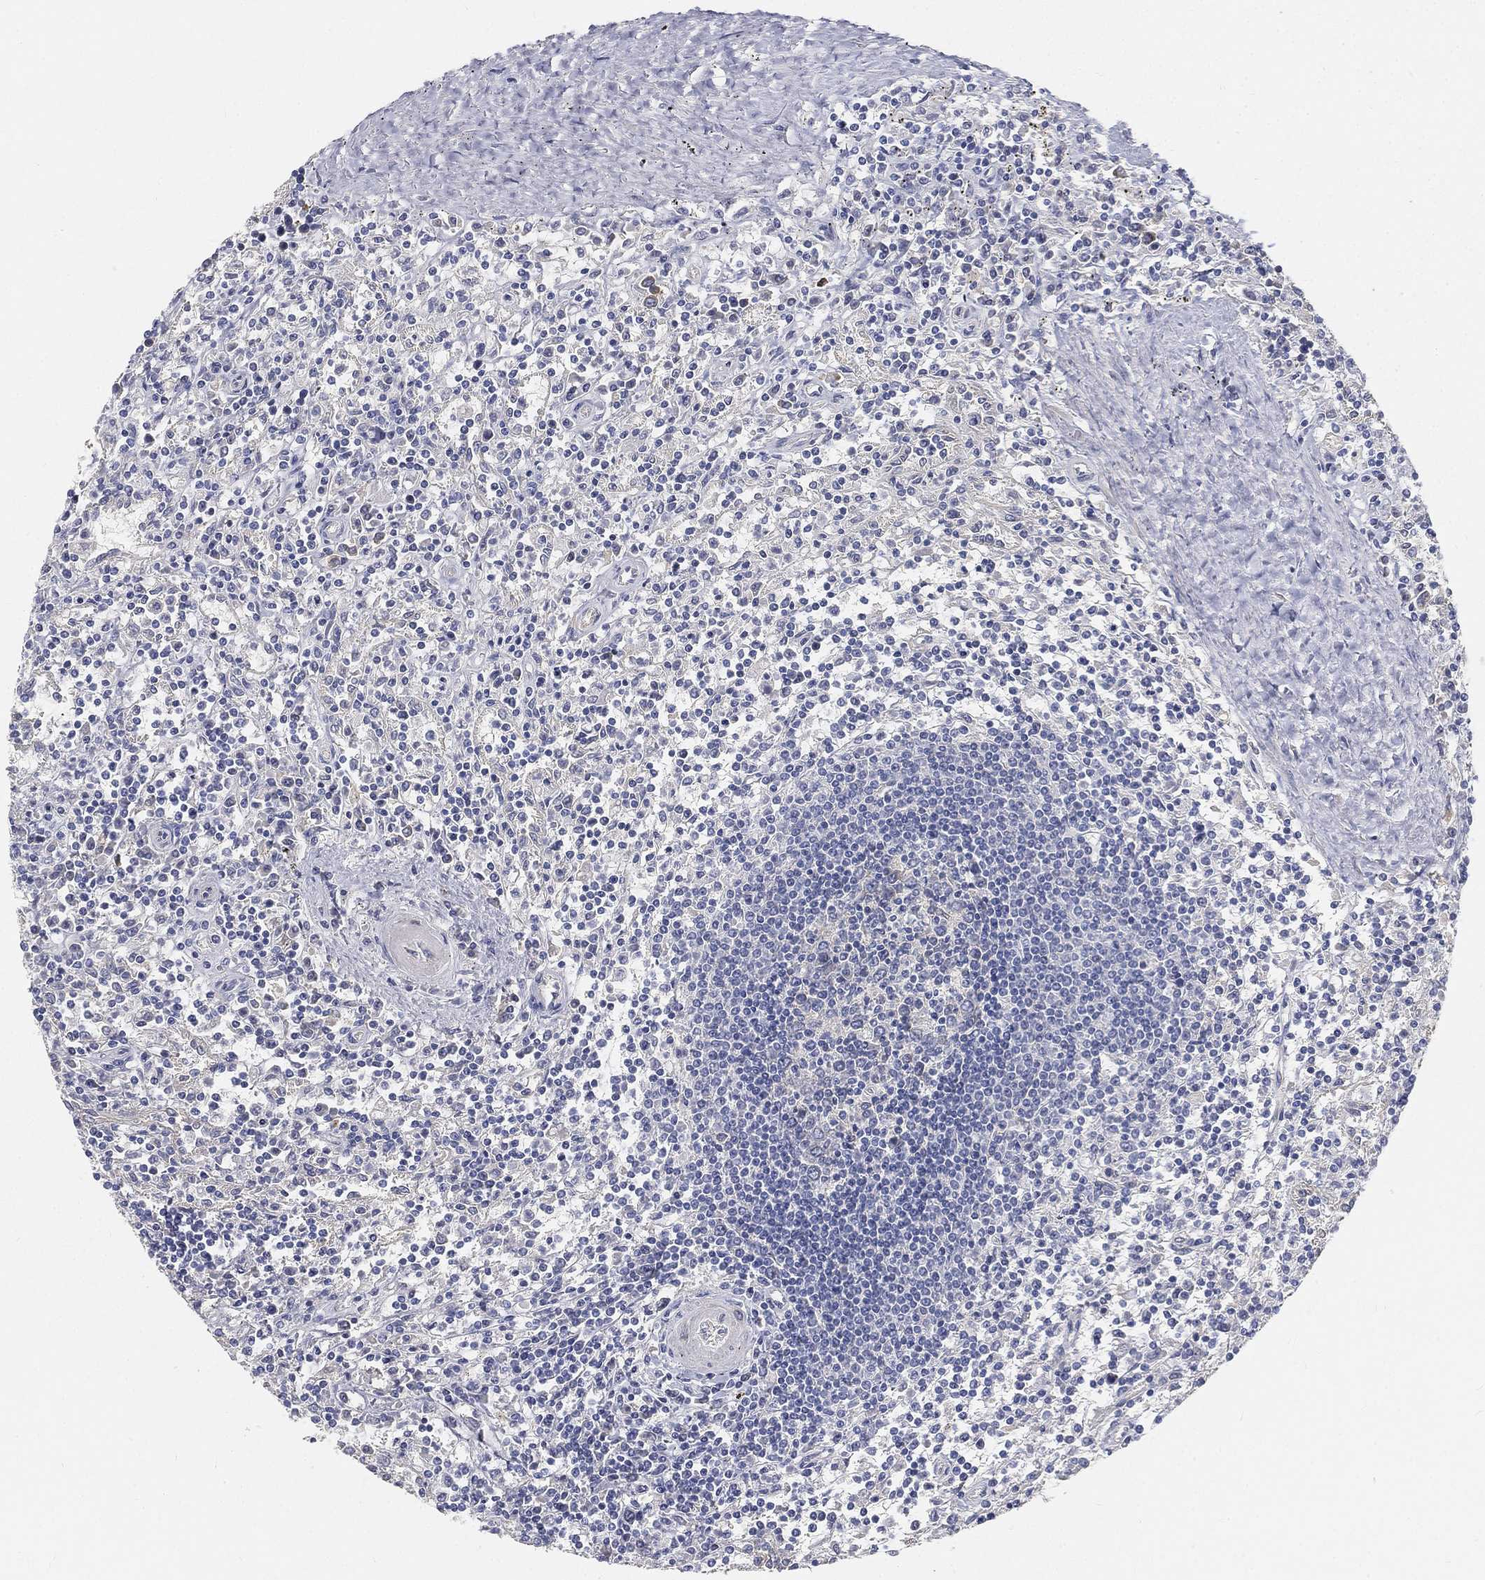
{"staining": {"intensity": "negative", "quantity": "none", "location": "none"}, "tissue": "lymphoma", "cell_type": "Tumor cells", "image_type": "cancer", "snomed": [{"axis": "morphology", "description": "Malignant lymphoma, non-Hodgkin's type, Low grade"}, {"axis": "topography", "description": "Spleen"}], "caption": "A histopathology image of lymphoma stained for a protein displays no brown staining in tumor cells.", "gene": "TMEM25", "patient": {"sex": "male", "age": 62}}